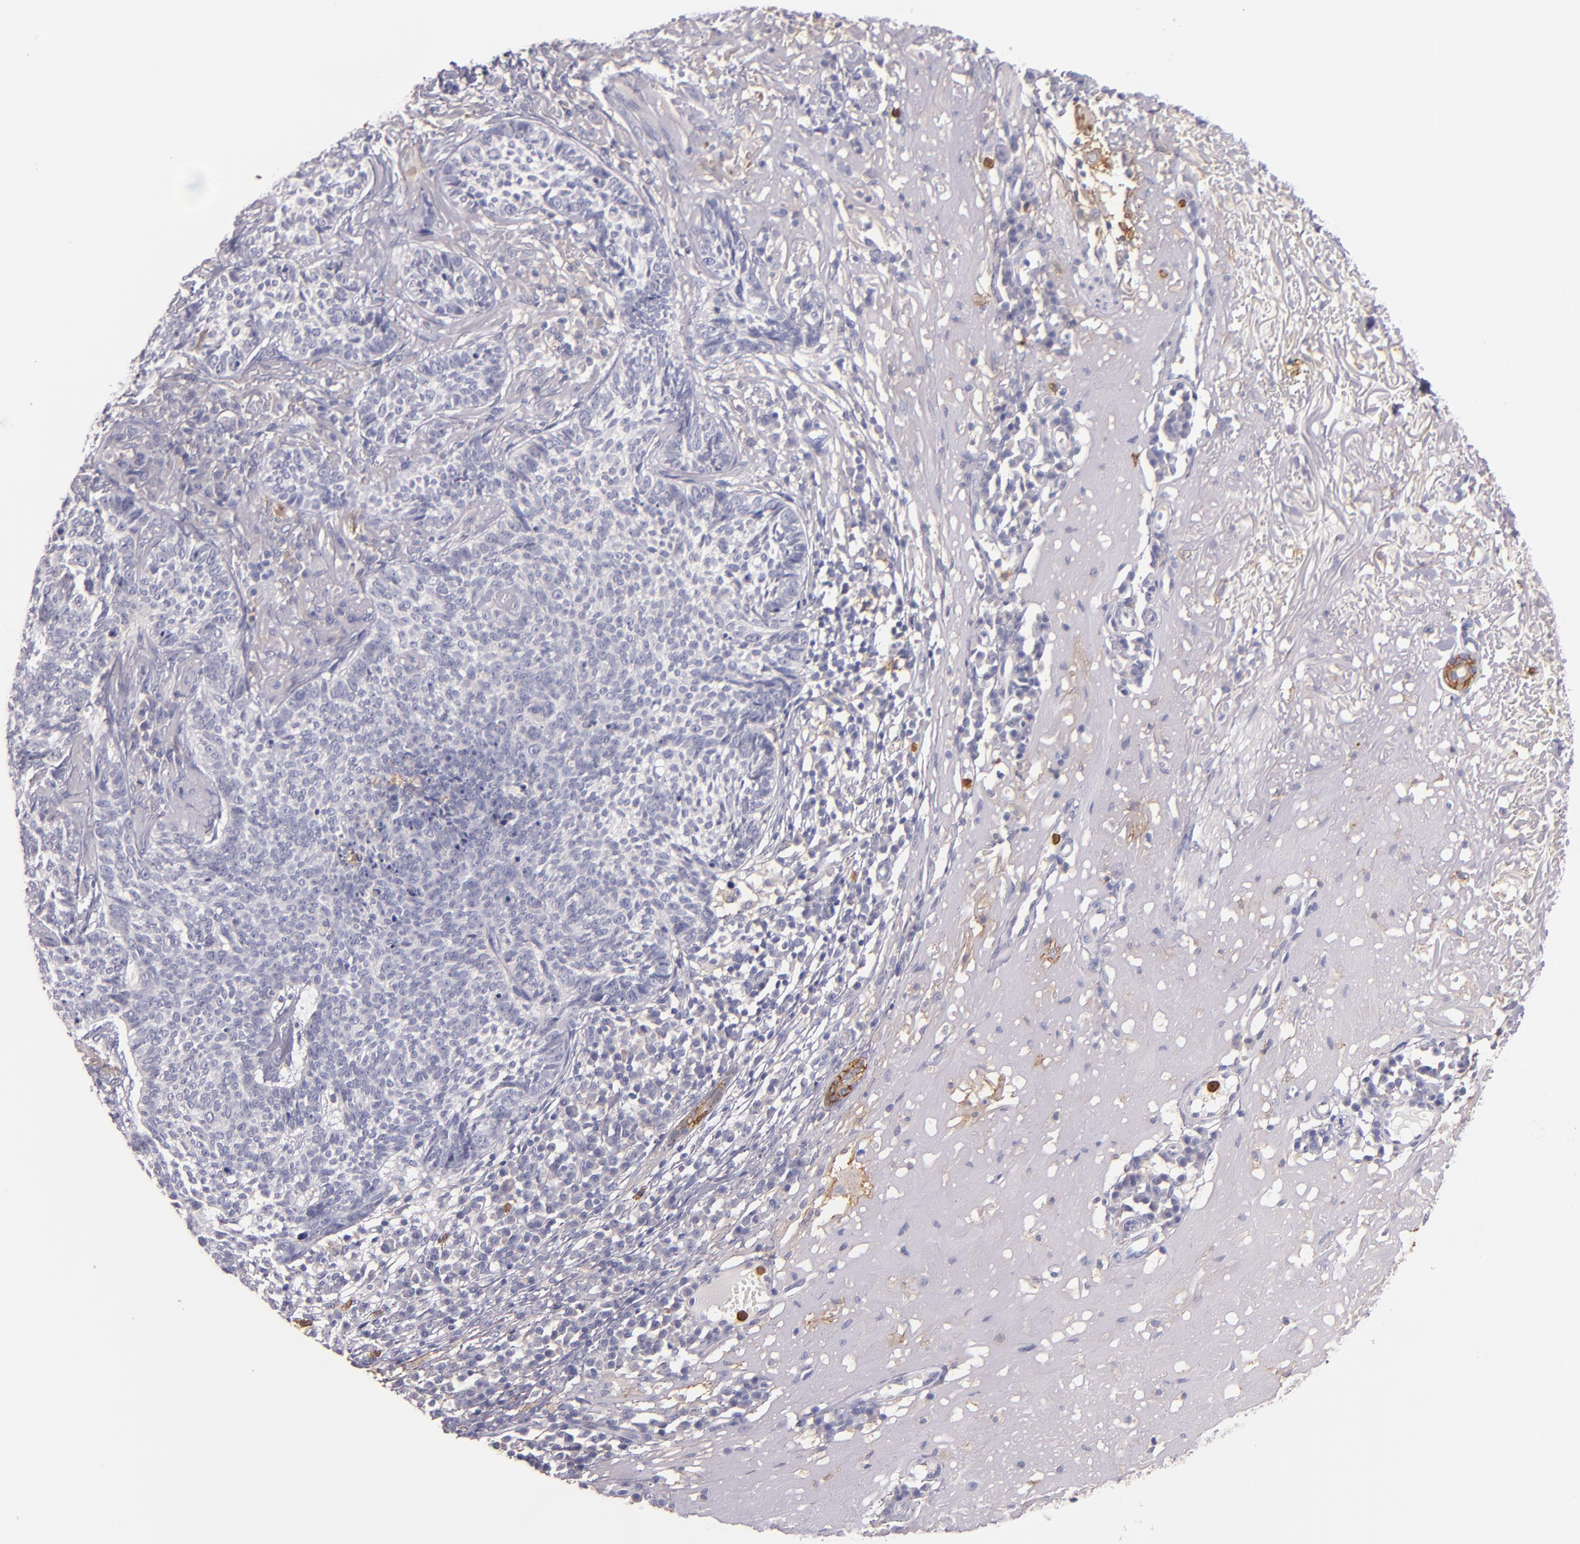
{"staining": {"intensity": "negative", "quantity": "none", "location": "none"}, "tissue": "skin cancer", "cell_type": "Tumor cells", "image_type": "cancer", "snomed": [{"axis": "morphology", "description": "Basal cell carcinoma"}, {"axis": "topography", "description": "Skin"}], "caption": "The image reveals no significant positivity in tumor cells of skin cancer (basal cell carcinoma).", "gene": "C5AR1", "patient": {"sex": "female", "age": 89}}